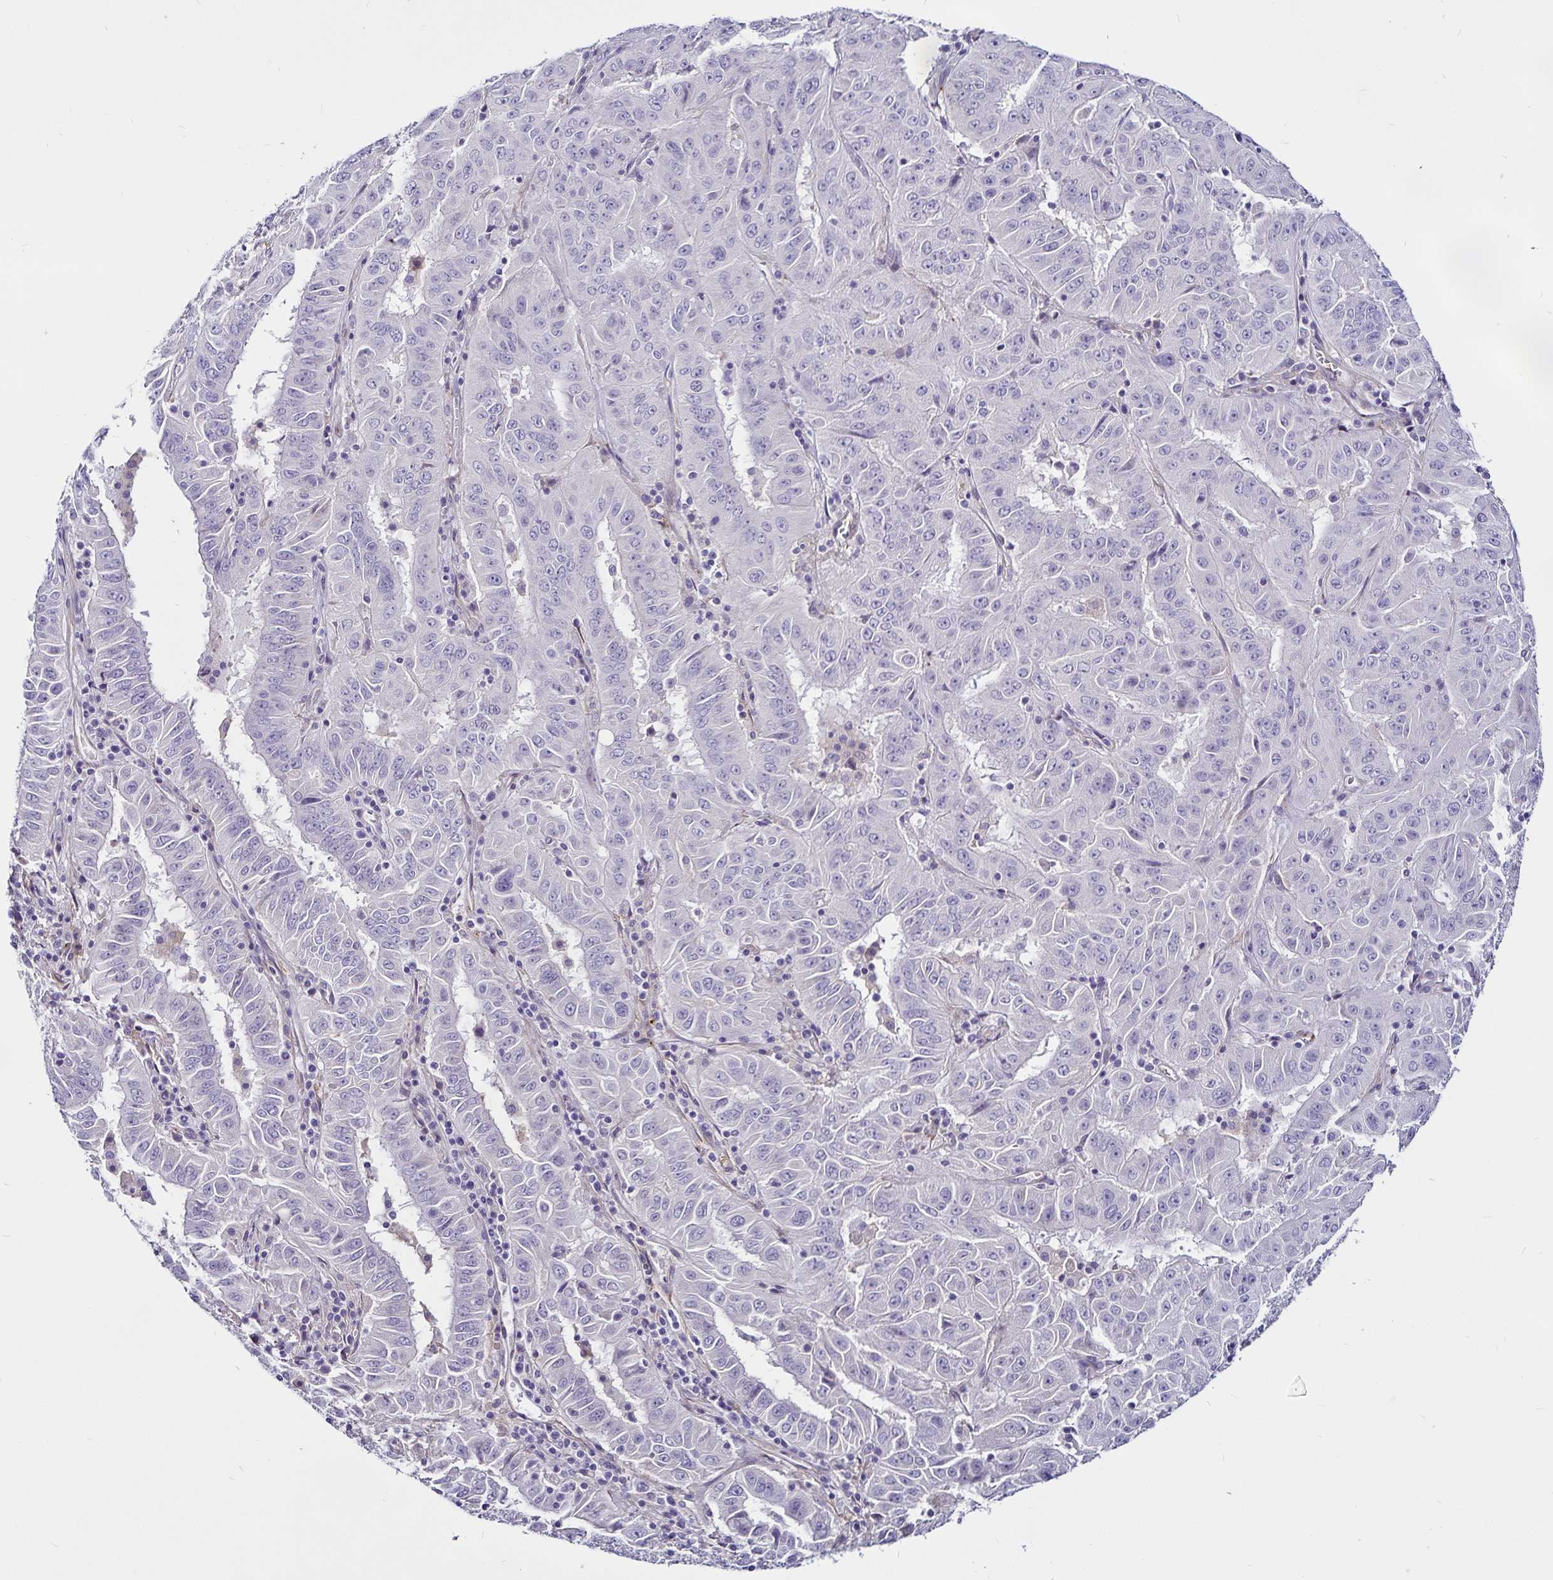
{"staining": {"intensity": "negative", "quantity": "none", "location": "none"}, "tissue": "pancreatic cancer", "cell_type": "Tumor cells", "image_type": "cancer", "snomed": [{"axis": "morphology", "description": "Adenocarcinoma, NOS"}, {"axis": "topography", "description": "Pancreas"}], "caption": "This is an IHC photomicrograph of pancreatic adenocarcinoma. There is no staining in tumor cells.", "gene": "GNG12", "patient": {"sex": "male", "age": 63}}